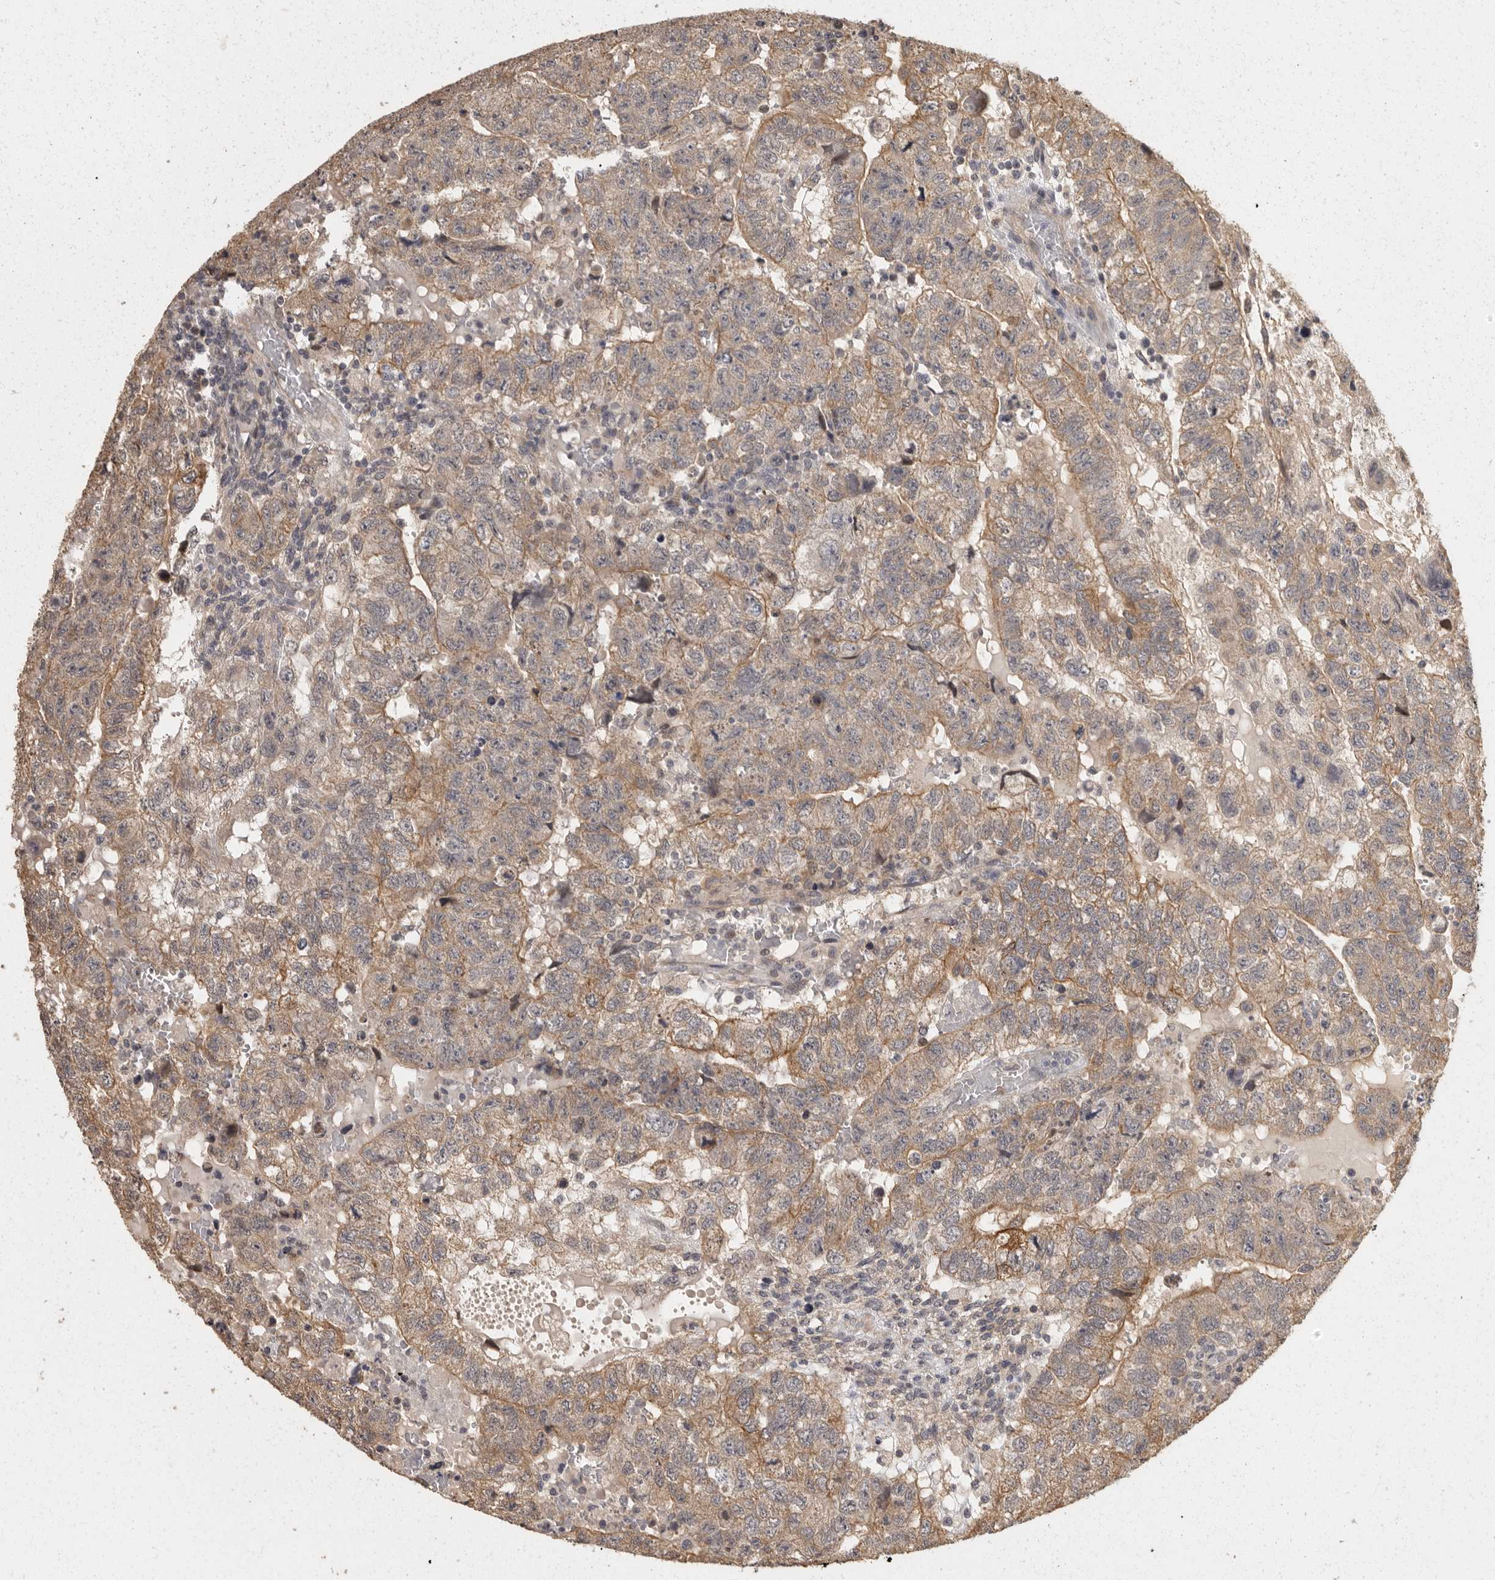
{"staining": {"intensity": "moderate", "quantity": "25%-75%", "location": "cytoplasmic/membranous"}, "tissue": "testis cancer", "cell_type": "Tumor cells", "image_type": "cancer", "snomed": [{"axis": "morphology", "description": "Carcinoma, Embryonal, NOS"}, {"axis": "topography", "description": "Testis"}], "caption": "Testis embryonal carcinoma tissue displays moderate cytoplasmic/membranous staining in about 25%-75% of tumor cells, visualized by immunohistochemistry. The staining was performed using DAB (3,3'-diaminobenzidine) to visualize the protein expression in brown, while the nuclei were stained in blue with hematoxylin (Magnification: 20x).", "gene": "BAIAP2", "patient": {"sex": "male", "age": 36}}